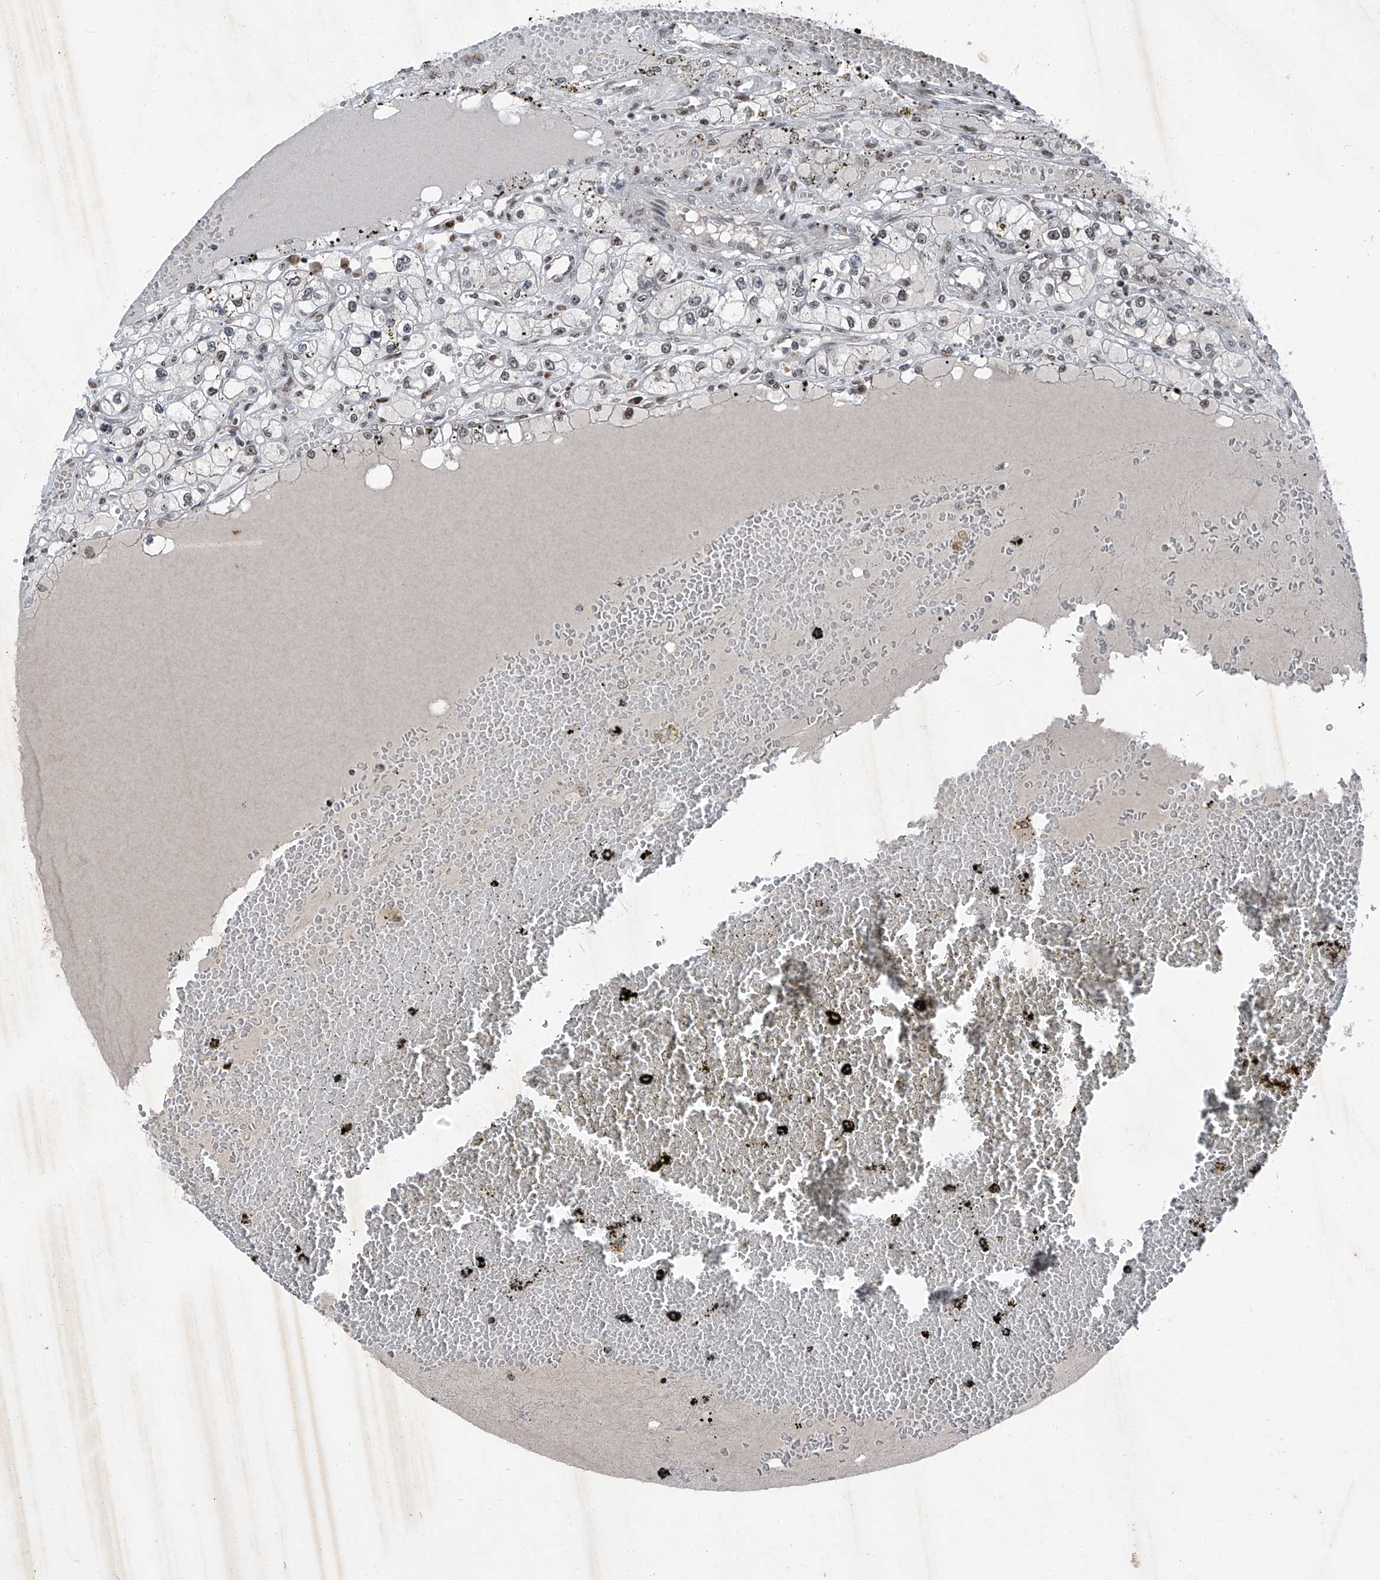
{"staining": {"intensity": "weak", "quantity": "<25%", "location": "nuclear"}, "tissue": "renal cancer", "cell_type": "Tumor cells", "image_type": "cancer", "snomed": [{"axis": "morphology", "description": "Adenocarcinoma, NOS"}, {"axis": "topography", "description": "Kidney"}], "caption": "Protein analysis of renal adenocarcinoma shows no significant positivity in tumor cells.", "gene": "BMI1", "patient": {"sex": "male", "age": 56}}